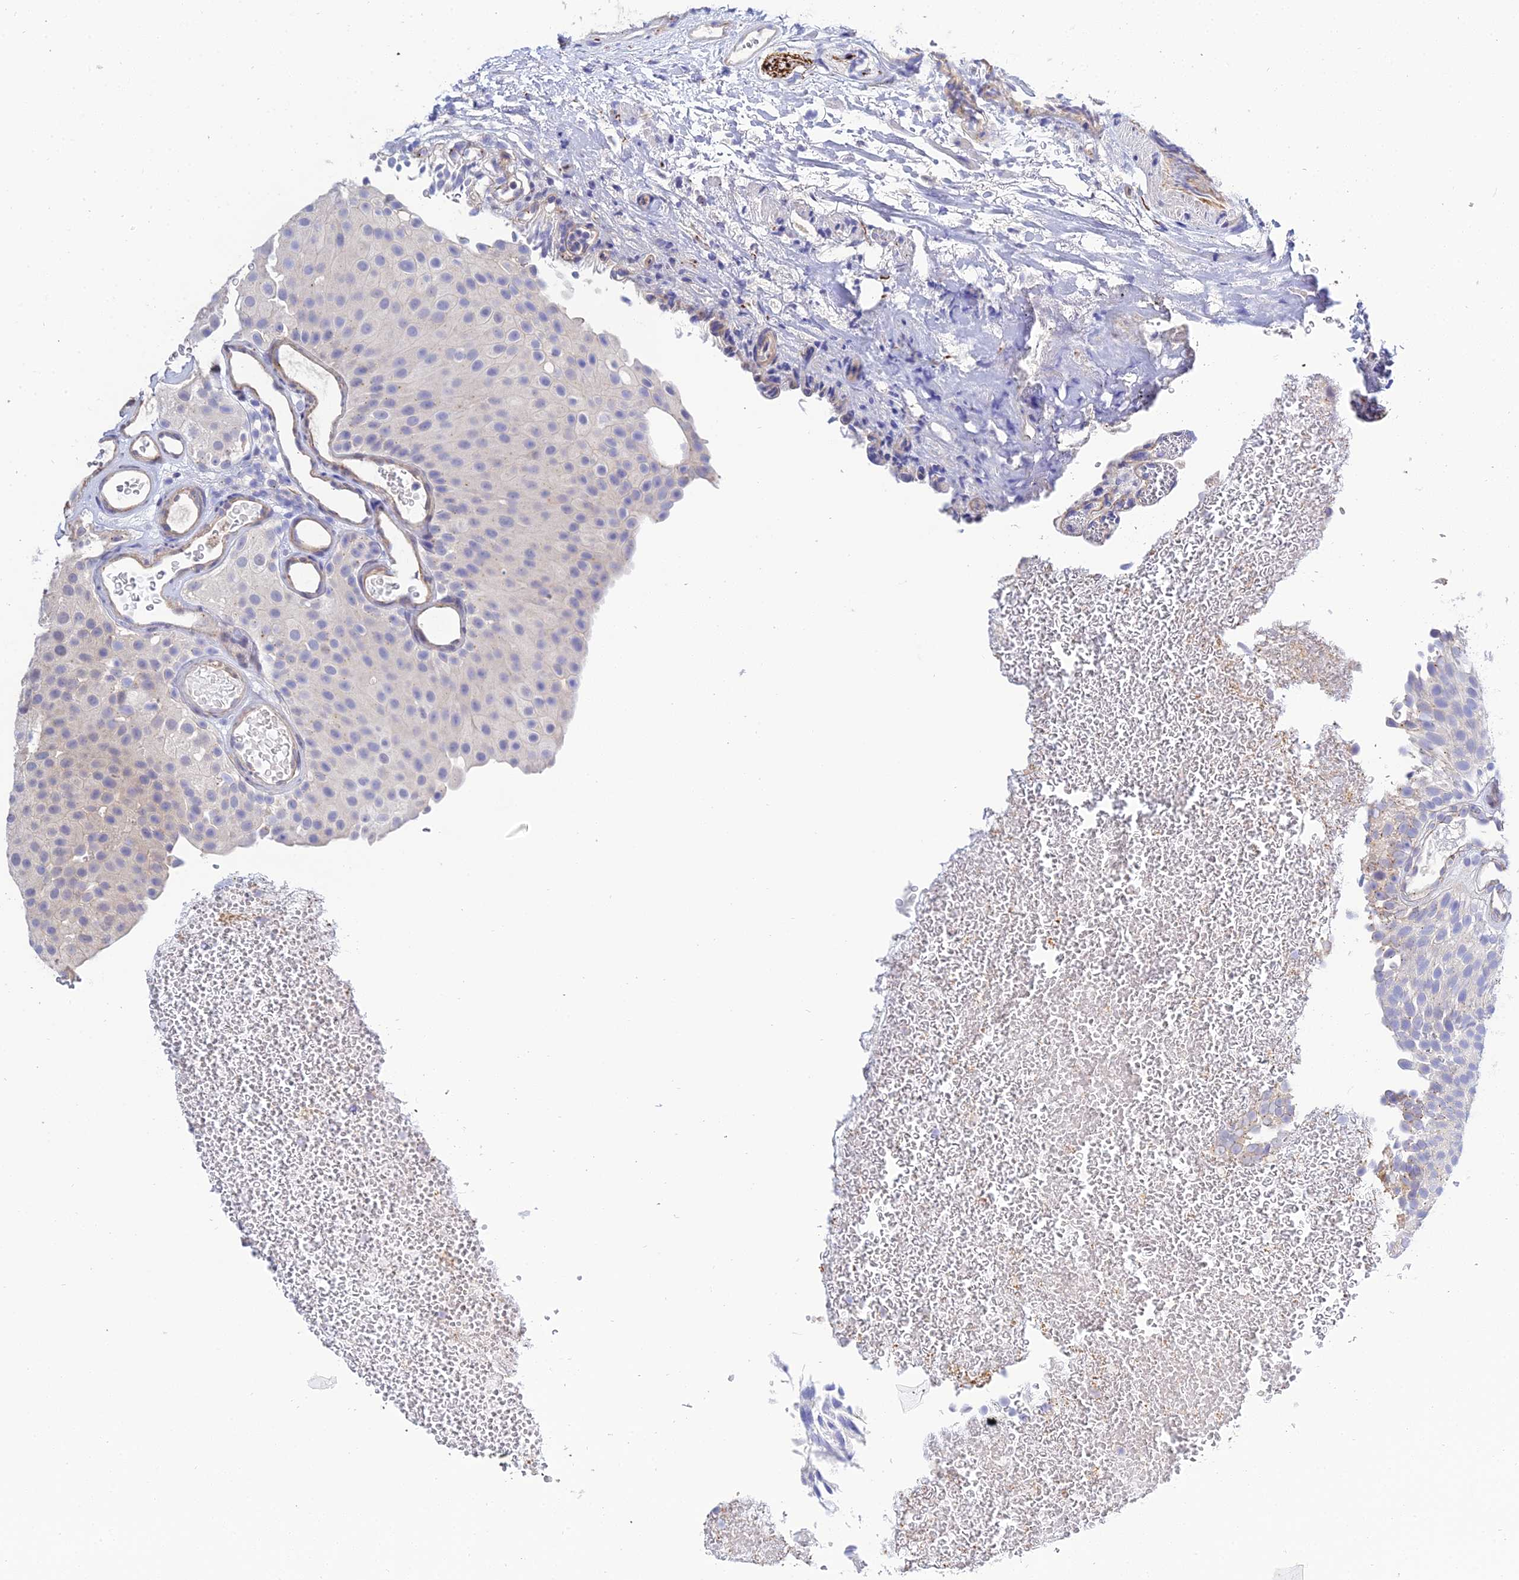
{"staining": {"intensity": "negative", "quantity": "none", "location": "none"}, "tissue": "urothelial cancer", "cell_type": "Tumor cells", "image_type": "cancer", "snomed": [{"axis": "morphology", "description": "Urothelial carcinoma, Low grade"}, {"axis": "topography", "description": "Urinary bladder"}], "caption": "There is no significant positivity in tumor cells of urothelial cancer.", "gene": "APOBEC3H", "patient": {"sex": "male", "age": 78}}